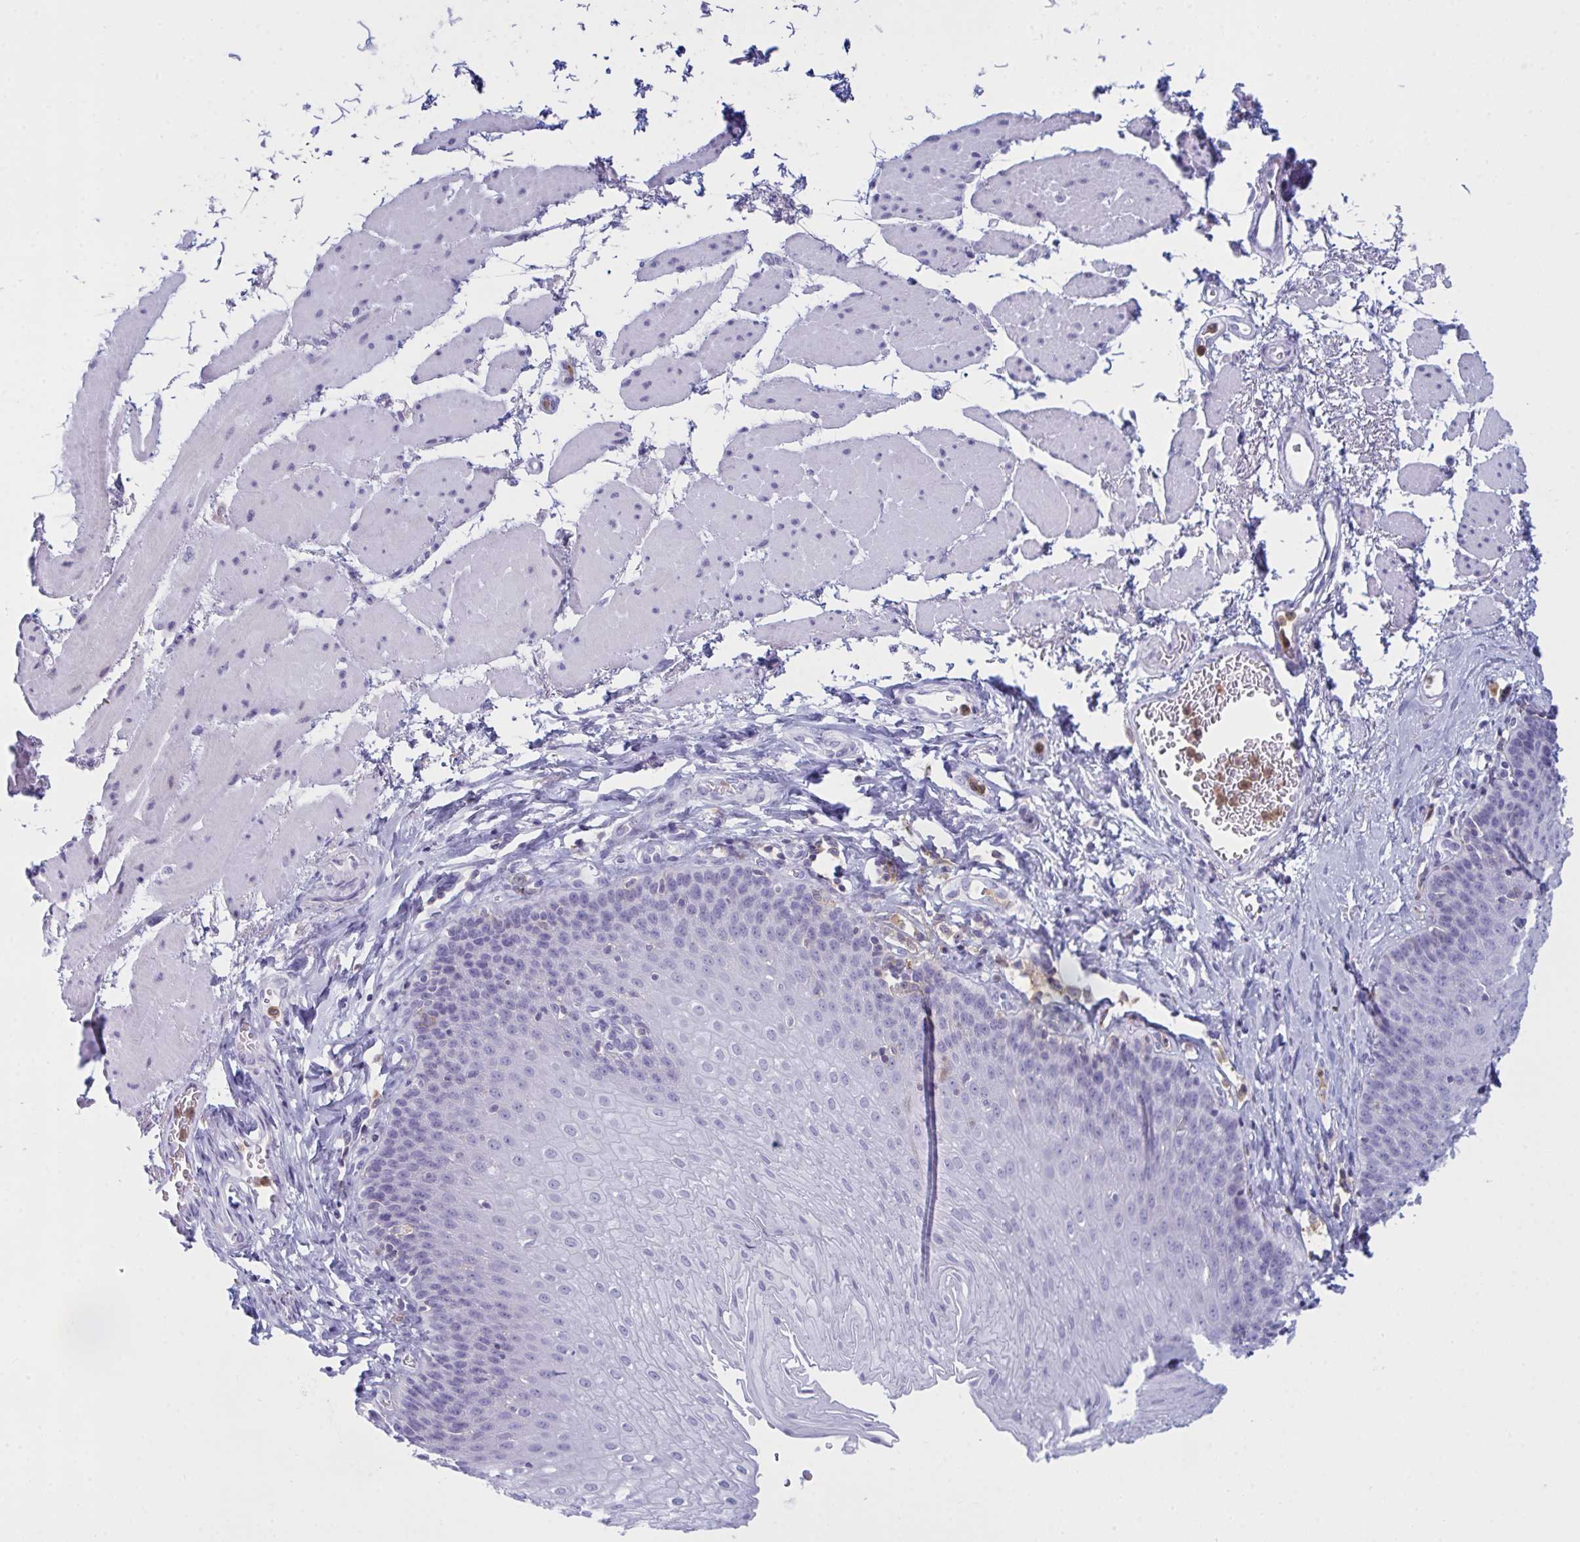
{"staining": {"intensity": "negative", "quantity": "none", "location": "none"}, "tissue": "esophagus", "cell_type": "Squamous epithelial cells", "image_type": "normal", "snomed": [{"axis": "morphology", "description": "Normal tissue, NOS"}, {"axis": "topography", "description": "Esophagus"}], "caption": "Human esophagus stained for a protein using immunohistochemistry (IHC) displays no positivity in squamous epithelial cells.", "gene": "MYO1F", "patient": {"sex": "female", "age": 81}}